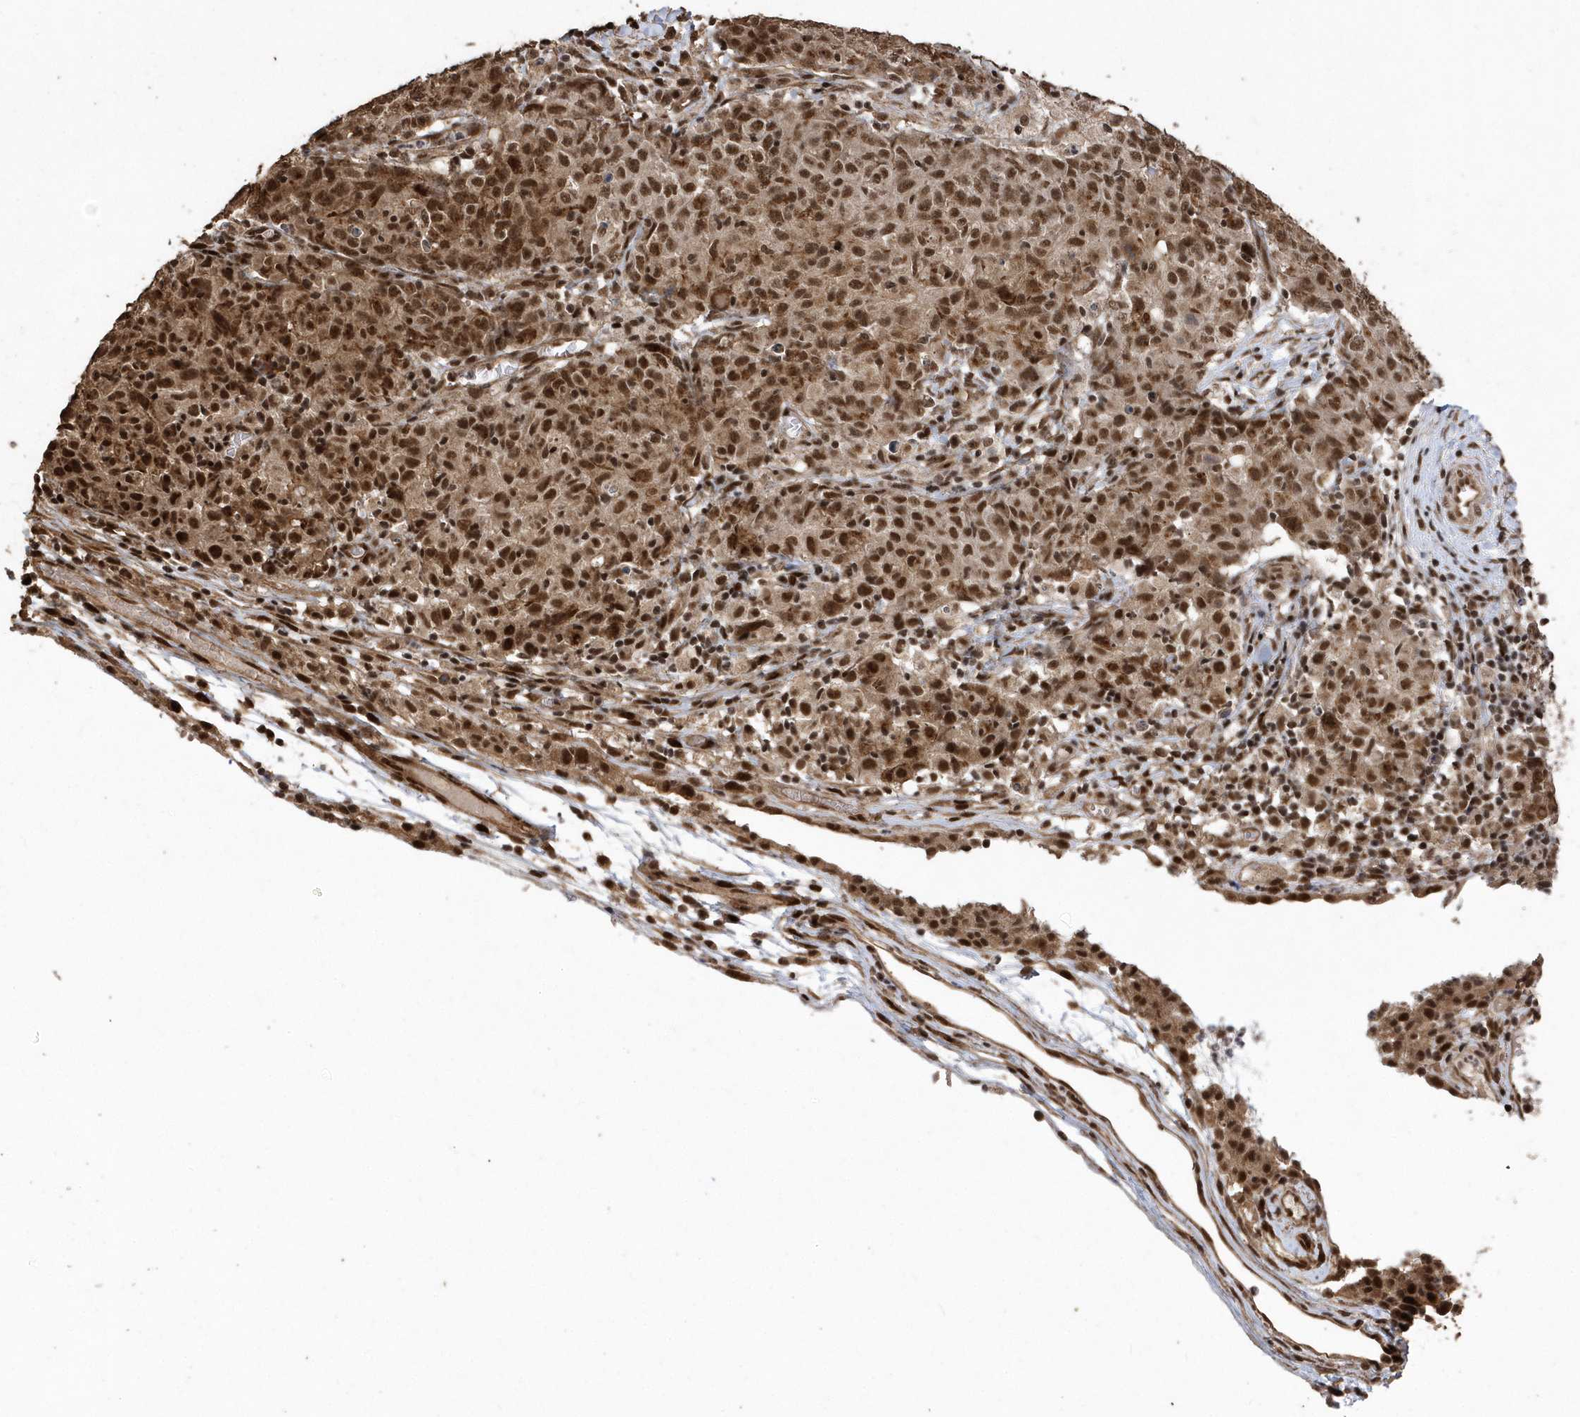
{"staining": {"intensity": "moderate", "quantity": ">75%", "location": "cytoplasmic/membranous,nuclear"}, "tissue": "ovarian cancer", "cell_type": "Tumor cells", "image_type": "cancer", "snomed": [{"axis": "morphology", "description": "Carcinoma, endometroid"}, {"axis": "topography", "description": "Ovary"}], "caption": "Immunohistochemical staining of human ovarian cancer exhibits medium levels of moderate cytoplasmic/membranous and nuclear protein expression in about >75% of tumor cells.", "gene": "INTS12", "patient": {"sex": "female", "age": 42}}